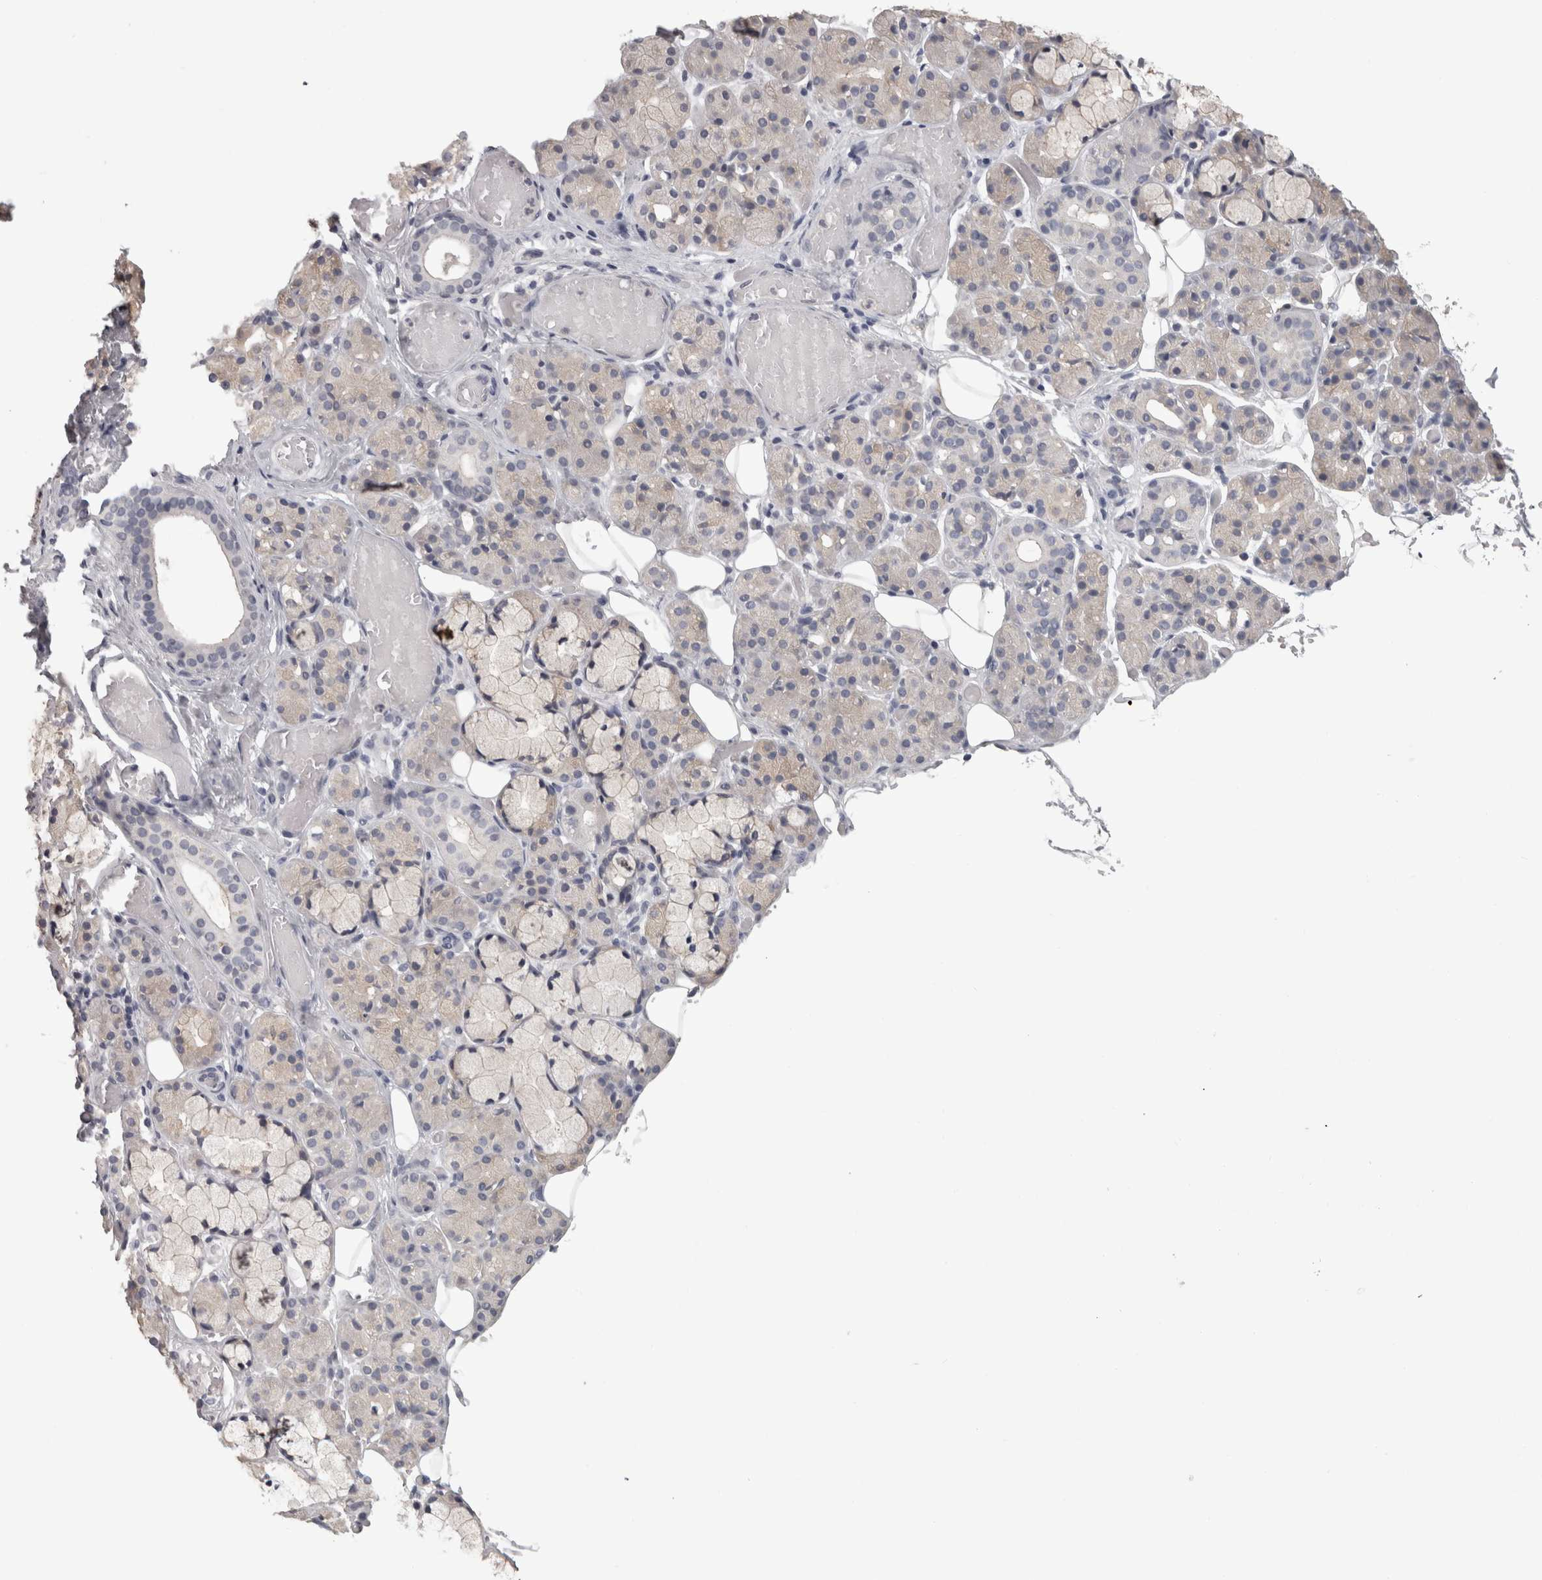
{"staining": {"intensity": "weak", "quantity": "<25%", "location": "cytoplasmic/membranous"}, "tissue": "salivary gland", "cell_type": "Glandular cells", "image_type": "normal", "snomed": [{"axis": "morphology", "description": "Normal tissue, NOS"}, {"axis": "topography", "description": "Salivary gland"}], "caption": "Histopathology image shows no protein expression in glandular cells of unremarkable salivary gland.", "gene": "LYZL6", "patient": {"sex": "male", "age": 63}}